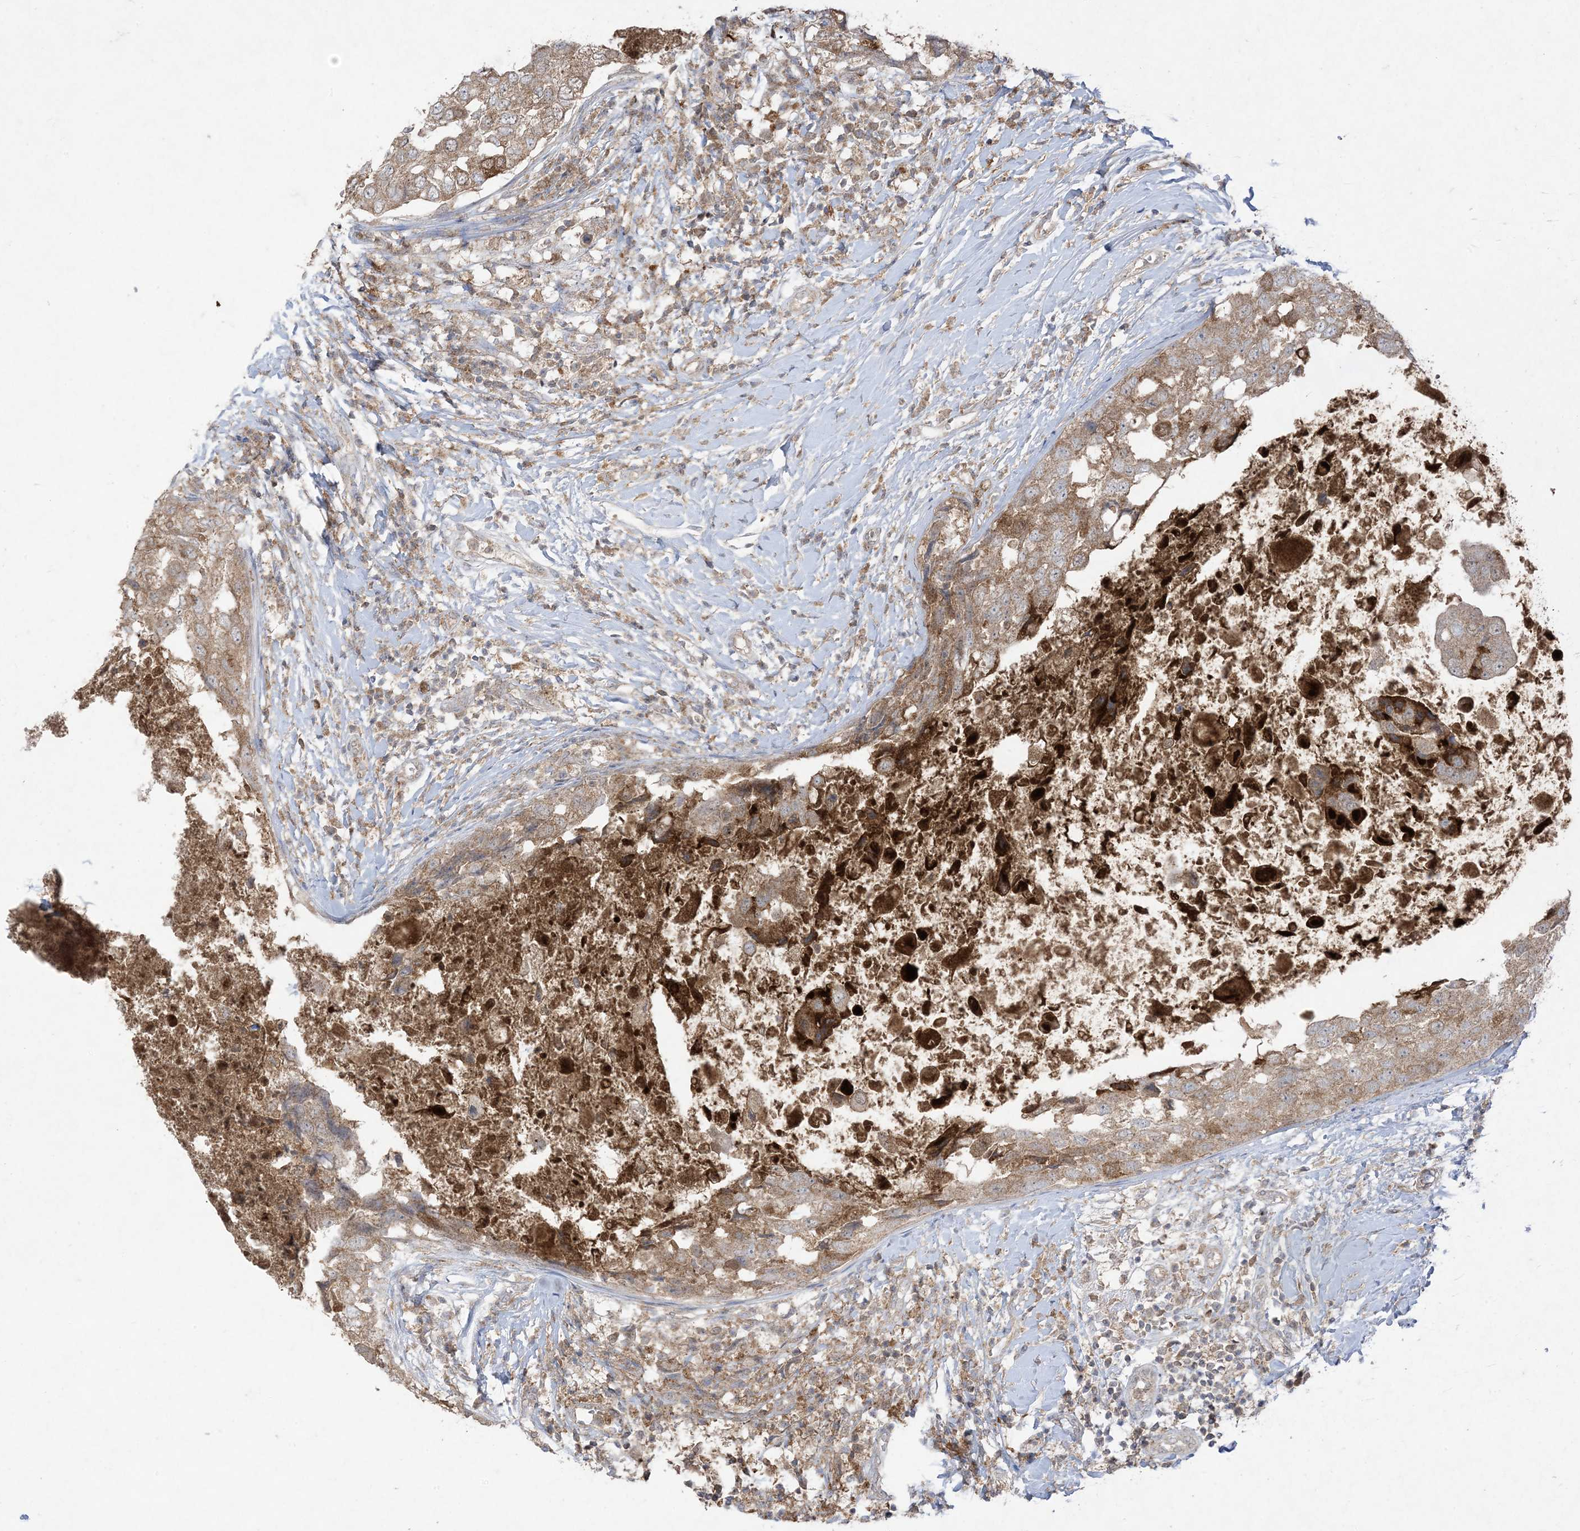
{"staining": {"intensity": "moderate", "quantity": ">75%", "location": "cytoplasmic/membranous"}, "tissue": "breast cancer", "cell_type": "Tumor cells", "image_type": "cancer", "snomed": [{"axis": "morphology", "description": "Duct carcinoma"}, {"axis": "topography", "description": "Breast"}], "caption": "This is a histology image of immunohistochemistry (IHC) staining of breast cancer (infiltrating ductal carcinoma), which shows moderate staining in the cytoplasmic/membranous of tumor cells.", "gene": "UBE2C", "patient": {"sex": "female", "age": 27}}